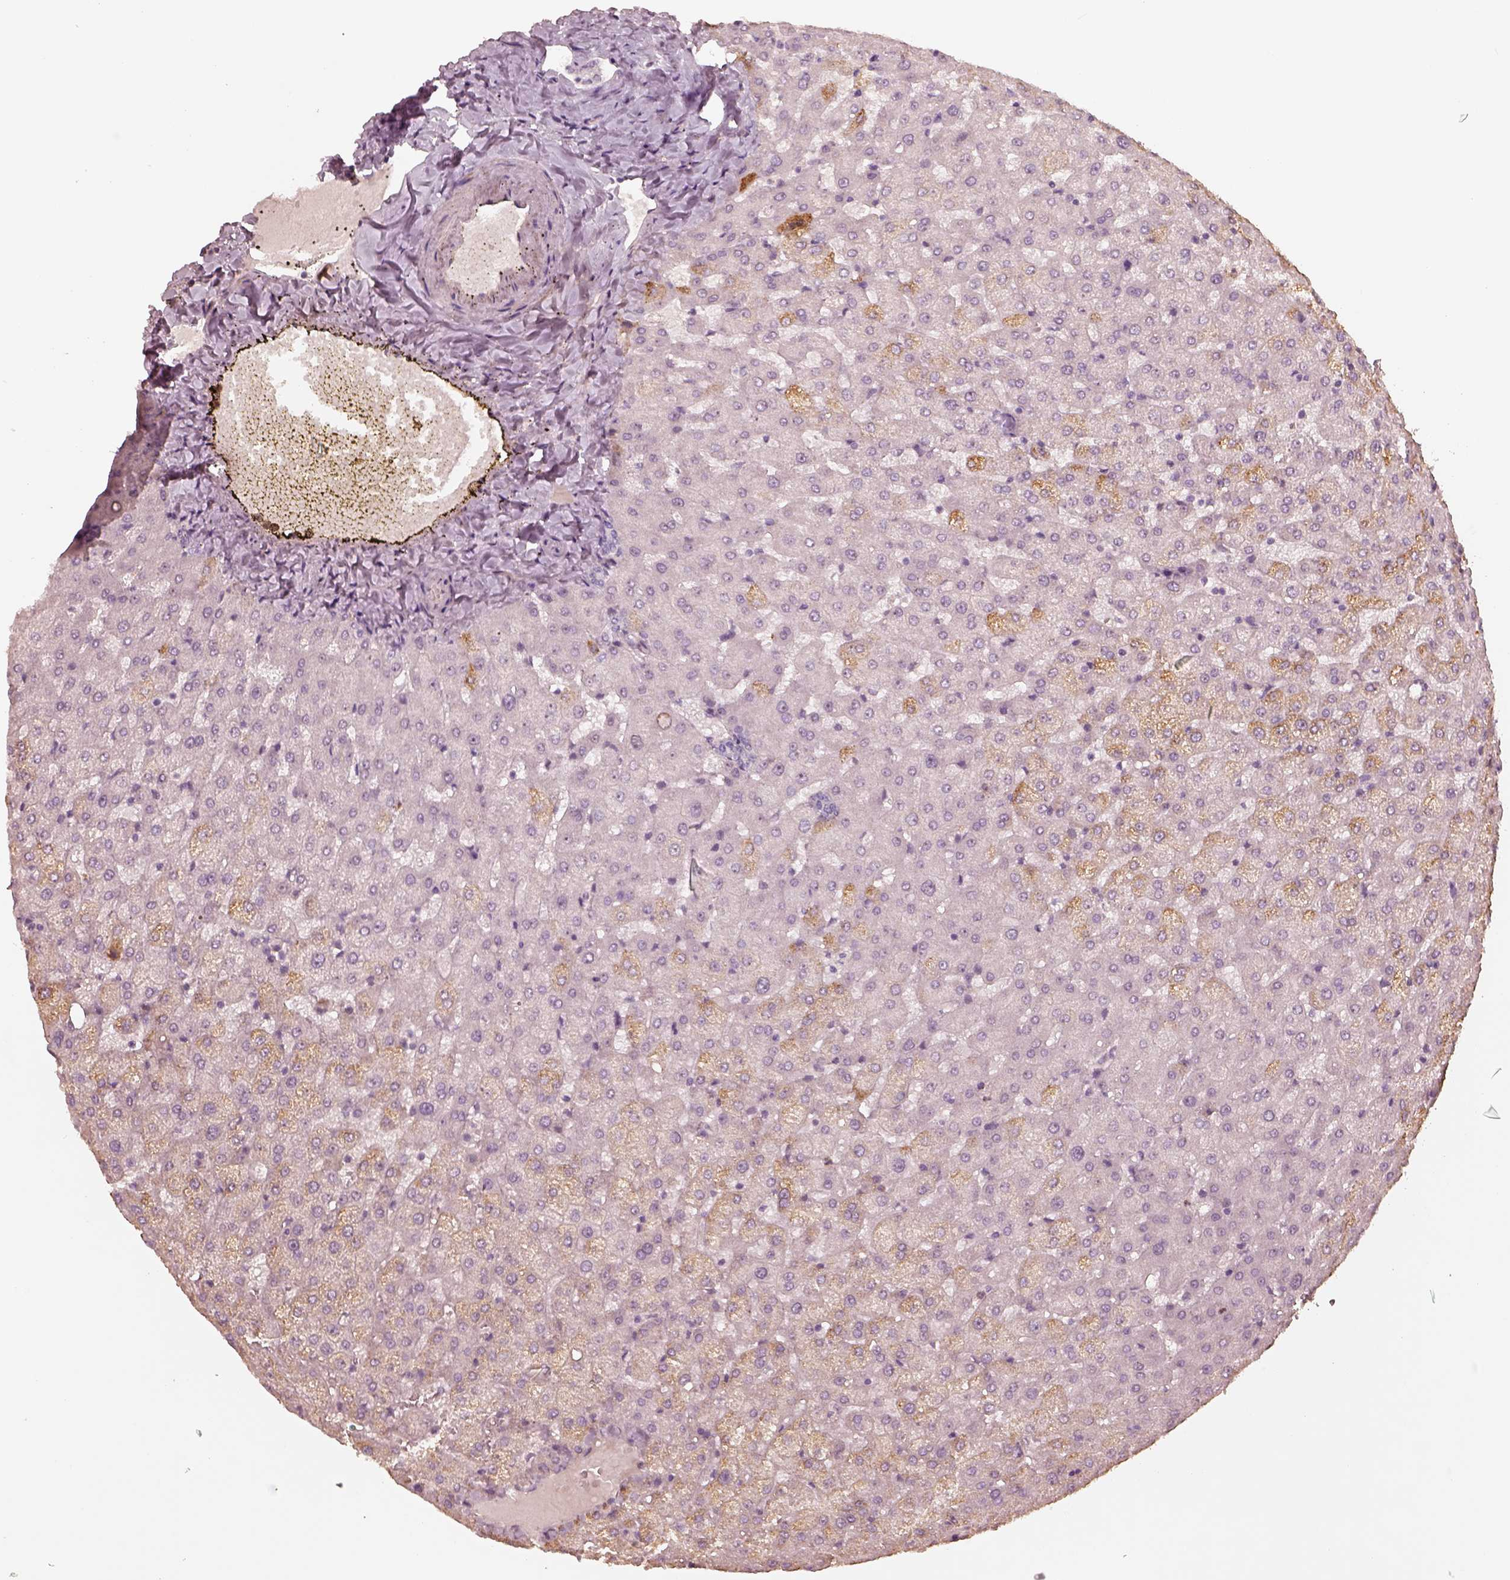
{"staining": {"intensity": "negative", "quantity": "none", "location": "none"}, "tissue": "liver", "cell_type": "Cholangiocytes", "image_type": "normal", "snomed": [{"axis": "morphology", "description": "Normal tissue, NOS"}, {"axis": "topography", "description": "Liver"}], "caption": "IHC histopathology image of benign liver: liver stained with DAB (3,3'-diaminobenzidine) shows no significant protein positivity in cholangiocytes. (IHC, brightfield microscopy, high magnification).", "gene": "MADCAM1", "patient": {"sex": "female", "age": 50}}